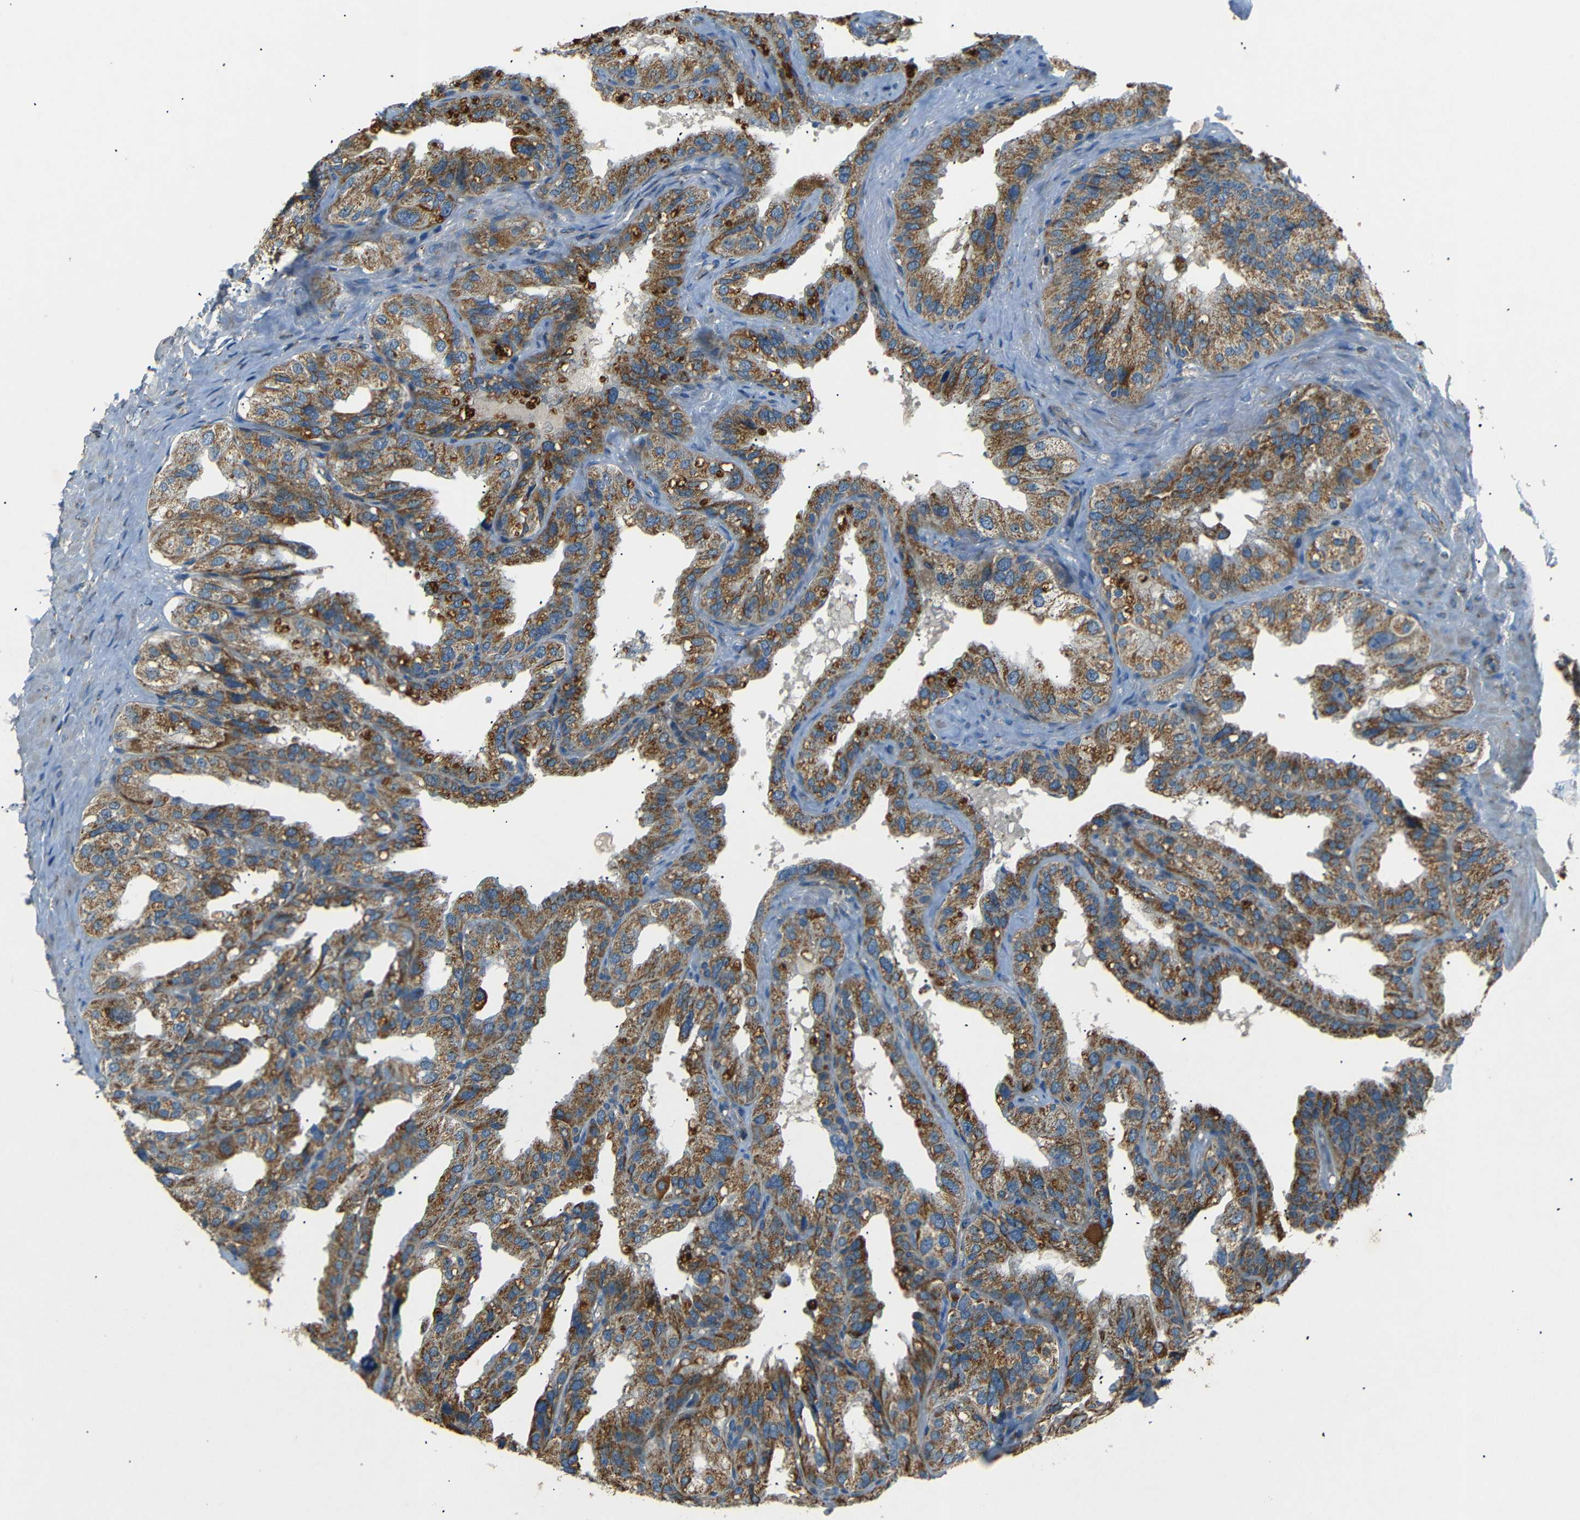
{"staining": {"intensity": "moderate", "quantity": ">75%", "location": "cytoplasmic/membranous"}, "tissue": "seminal vesicle", "cell_type": "Glandular cells", "image_type": "normal", "snomed": [{"axis": "morphology", "description": "Normal tissue, NOS"}, {"axis": "topography", "description": "Seminal veicle"}], "caption": "IHC (DAB (3,3'-diaminobenzidine)) staining of unremarkable seminal vesicle exhibits moderate cytoplasmic/membranous protein staining in about >75% of glandular cells.", "gene": "NETO2", "patient": {"sex": "male", "age": 68}}